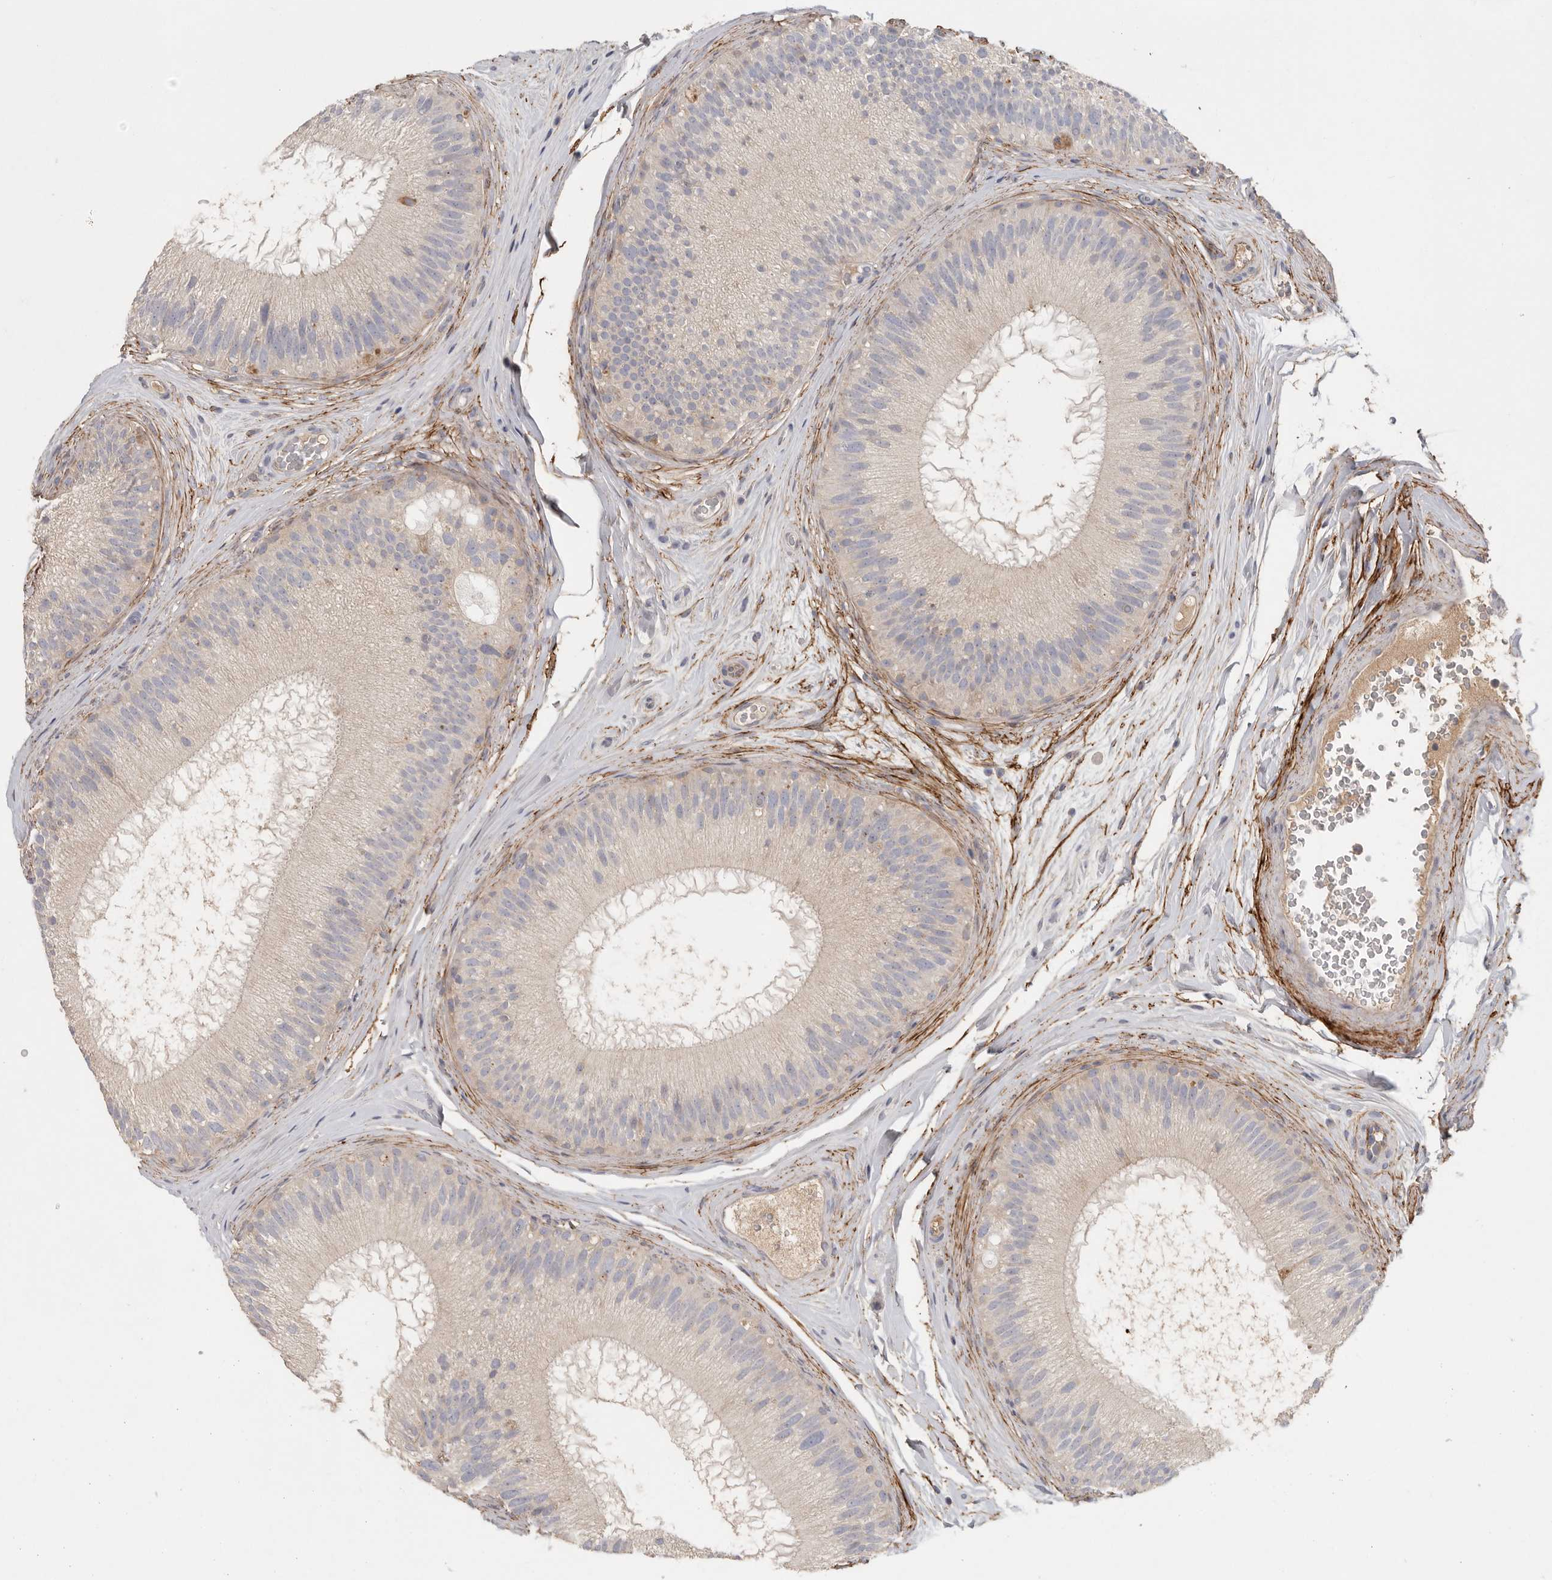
{"staining": {"intensity": "weak", "quantity": ">75%", "location": "cytoplasmic/membranous"}, "tissue": "epididymis", "cell_type": "Glandular cells", "image_type": "normal", "snomed": [{"axis": "morphology", "description": "Normal tissue, NOS"}, {"axis": "topography", "description": "Epididymis"}], "caption": "Immunohistochemical staining of unremarkable epididymis reveals >75% levels of weak cytoplasmic/membranous protein expression in approximately >75% of glandular cells. (DAB (3,3'-diaminobenzidine) = brown stain, brightfield microscopy at high magnification).", "gene": "CFAP298", "patient": {"sex": "male", "age": 45}}